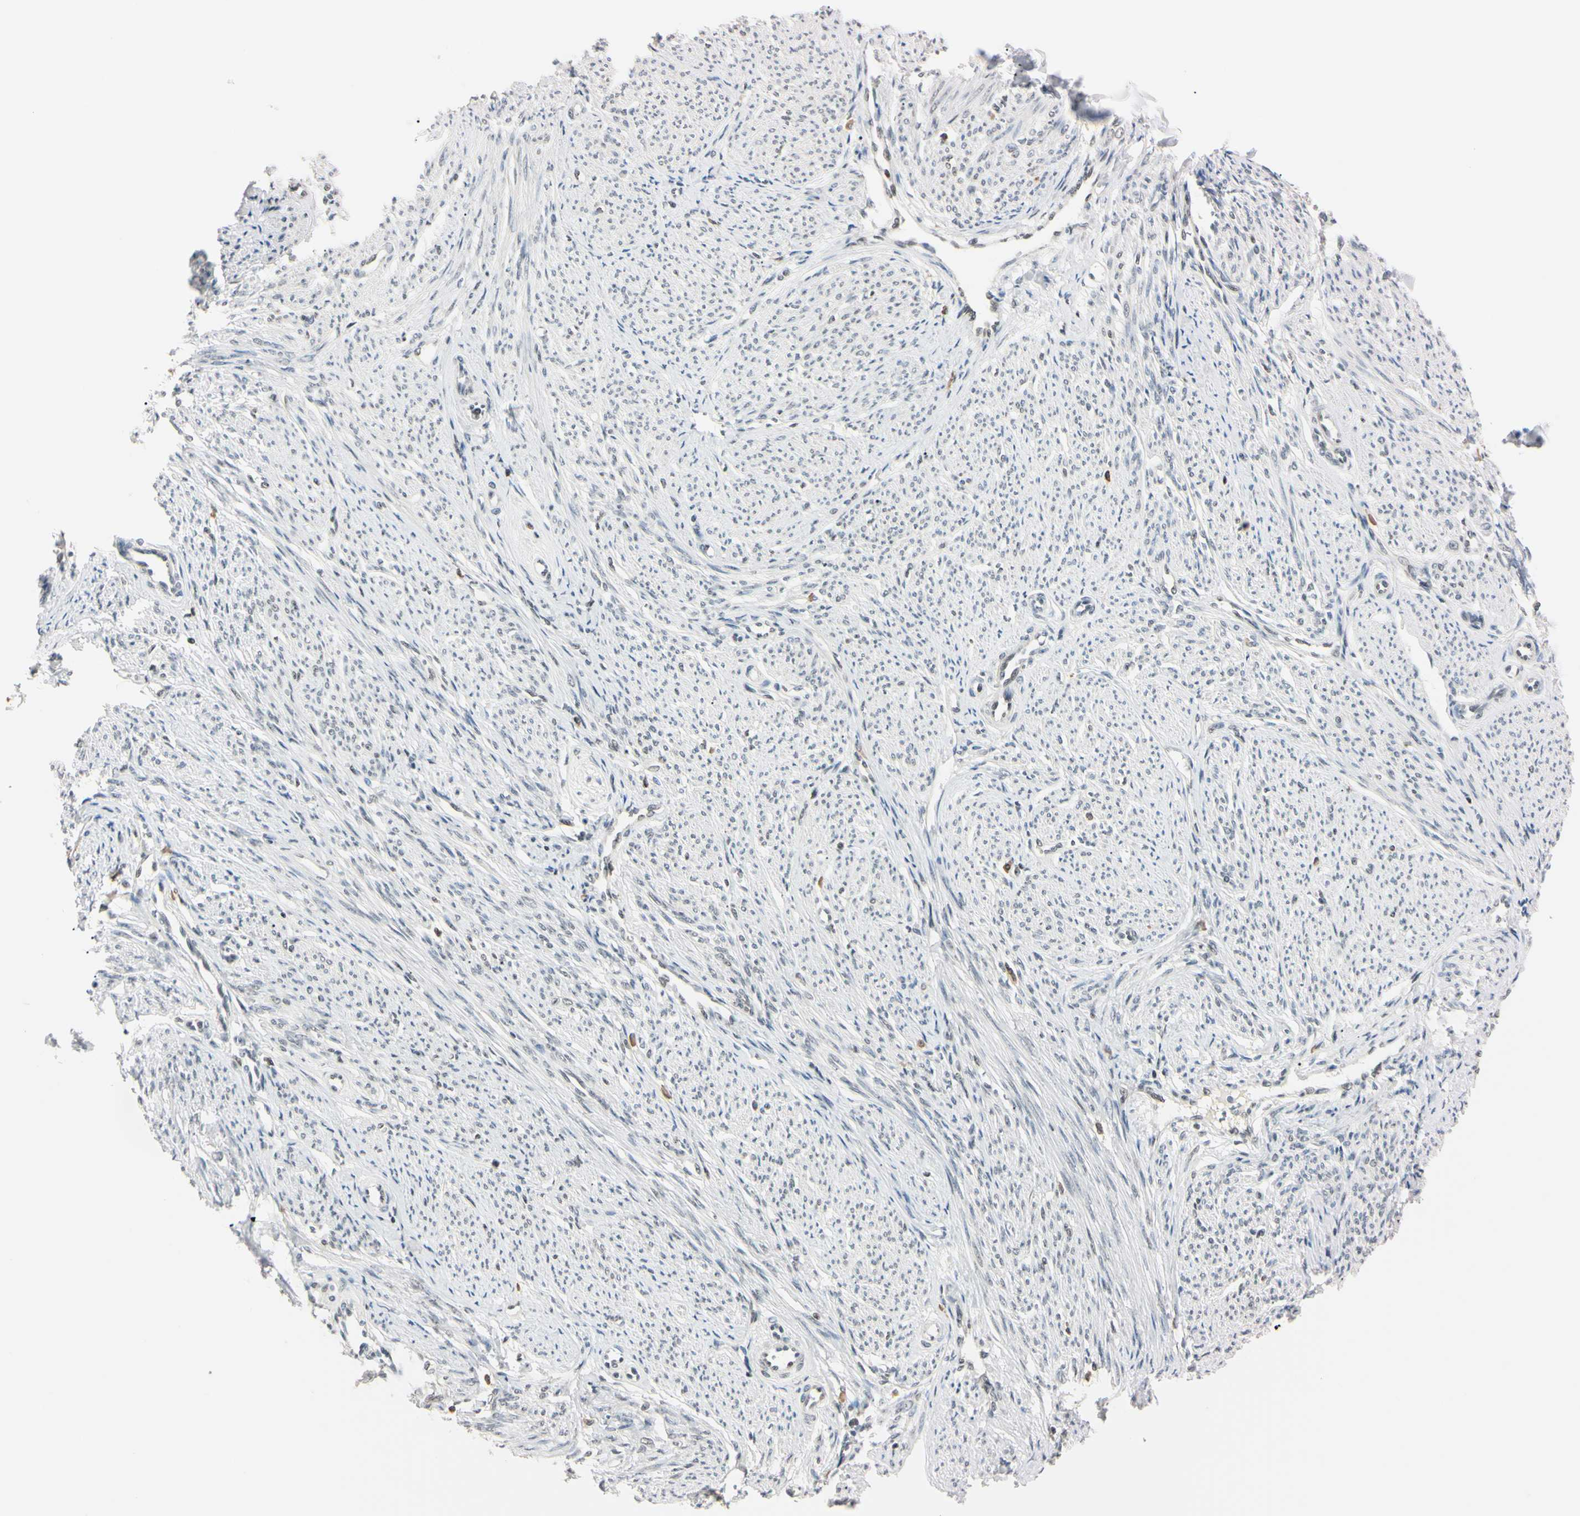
{"staining": {"intensity": "negative", "quantity": "none", "location": "none"}, "tissue": "smooth muscle", "cell_type": "Smooth muscle cells", "image_type": "normal", "snomed": [{"axis": "morphology", "description": "Normal tissue, NOS"}, {"axis": "topography", "description": "Smooth muscle"}], "caption": "IHC photomicrograph of normal smooth muscle: smooth muscle stained with DAB (3,3'-diaminobenzidine) shows no significant protein staining in smooth muscle cells.", "gene": "C1orf174", "patient": {"sex": "female", "age": 65}}